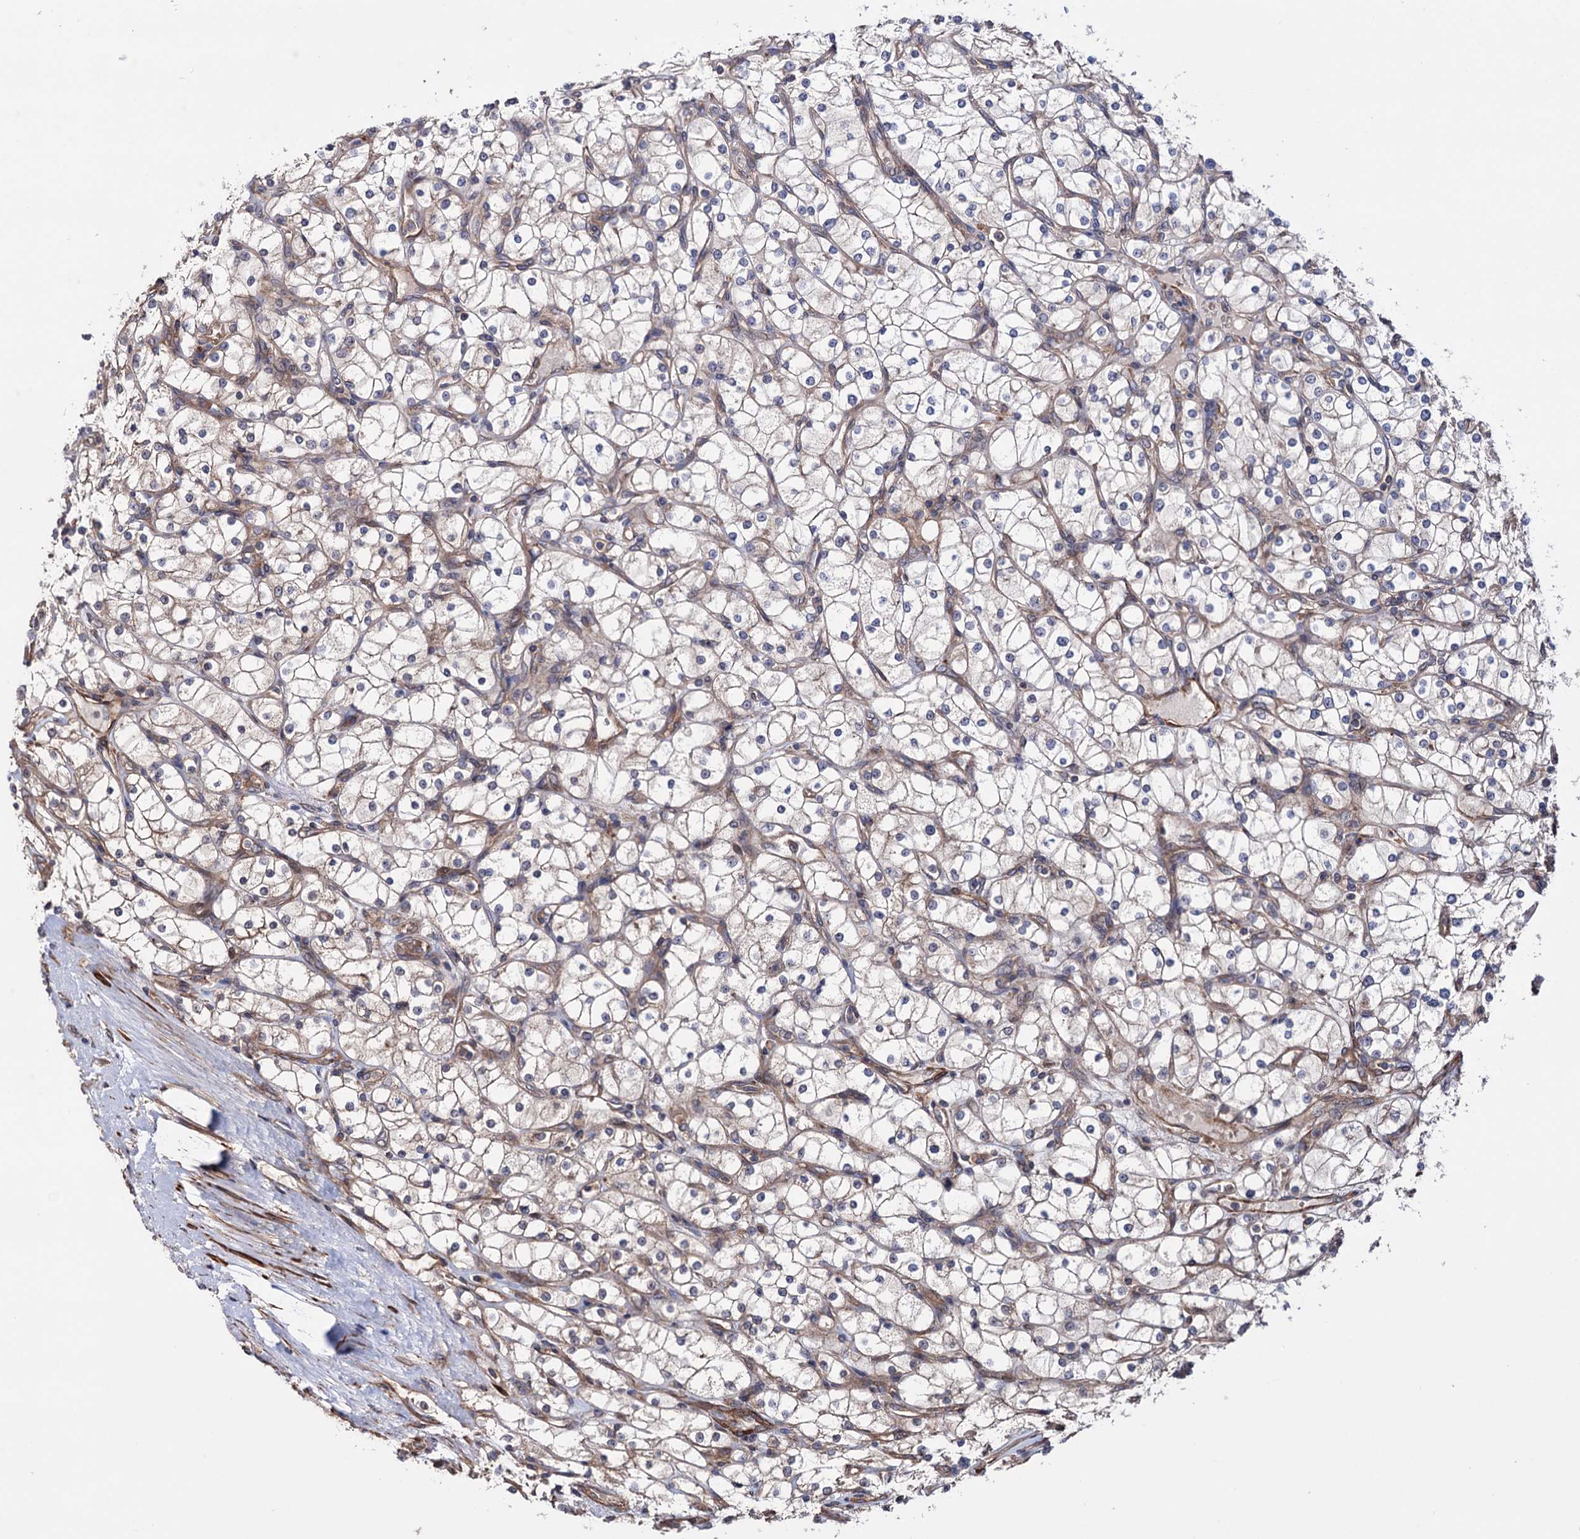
{"staining": {"intensity": "weak", "quantity": "25%-75%", "location": "cytoplasmic/membranous"}, "tissue": "renal cancer", "cell_type": "Tumor cells", "image_type": "cancer", "snomed": [{"axis": "morphology", "description": "Adenocarcinoma, NOS"}, {"axis": "topography", "description": "Kidney"}], "caption": "Immunohistochemistry of renal adenocarcinoma shows low levels of weak cytoplasmic/membranous expression in approximately 25%-75% of tumor cells.", "gene": "FERMT2", "patient": {"sex": "male", "age": 80}}